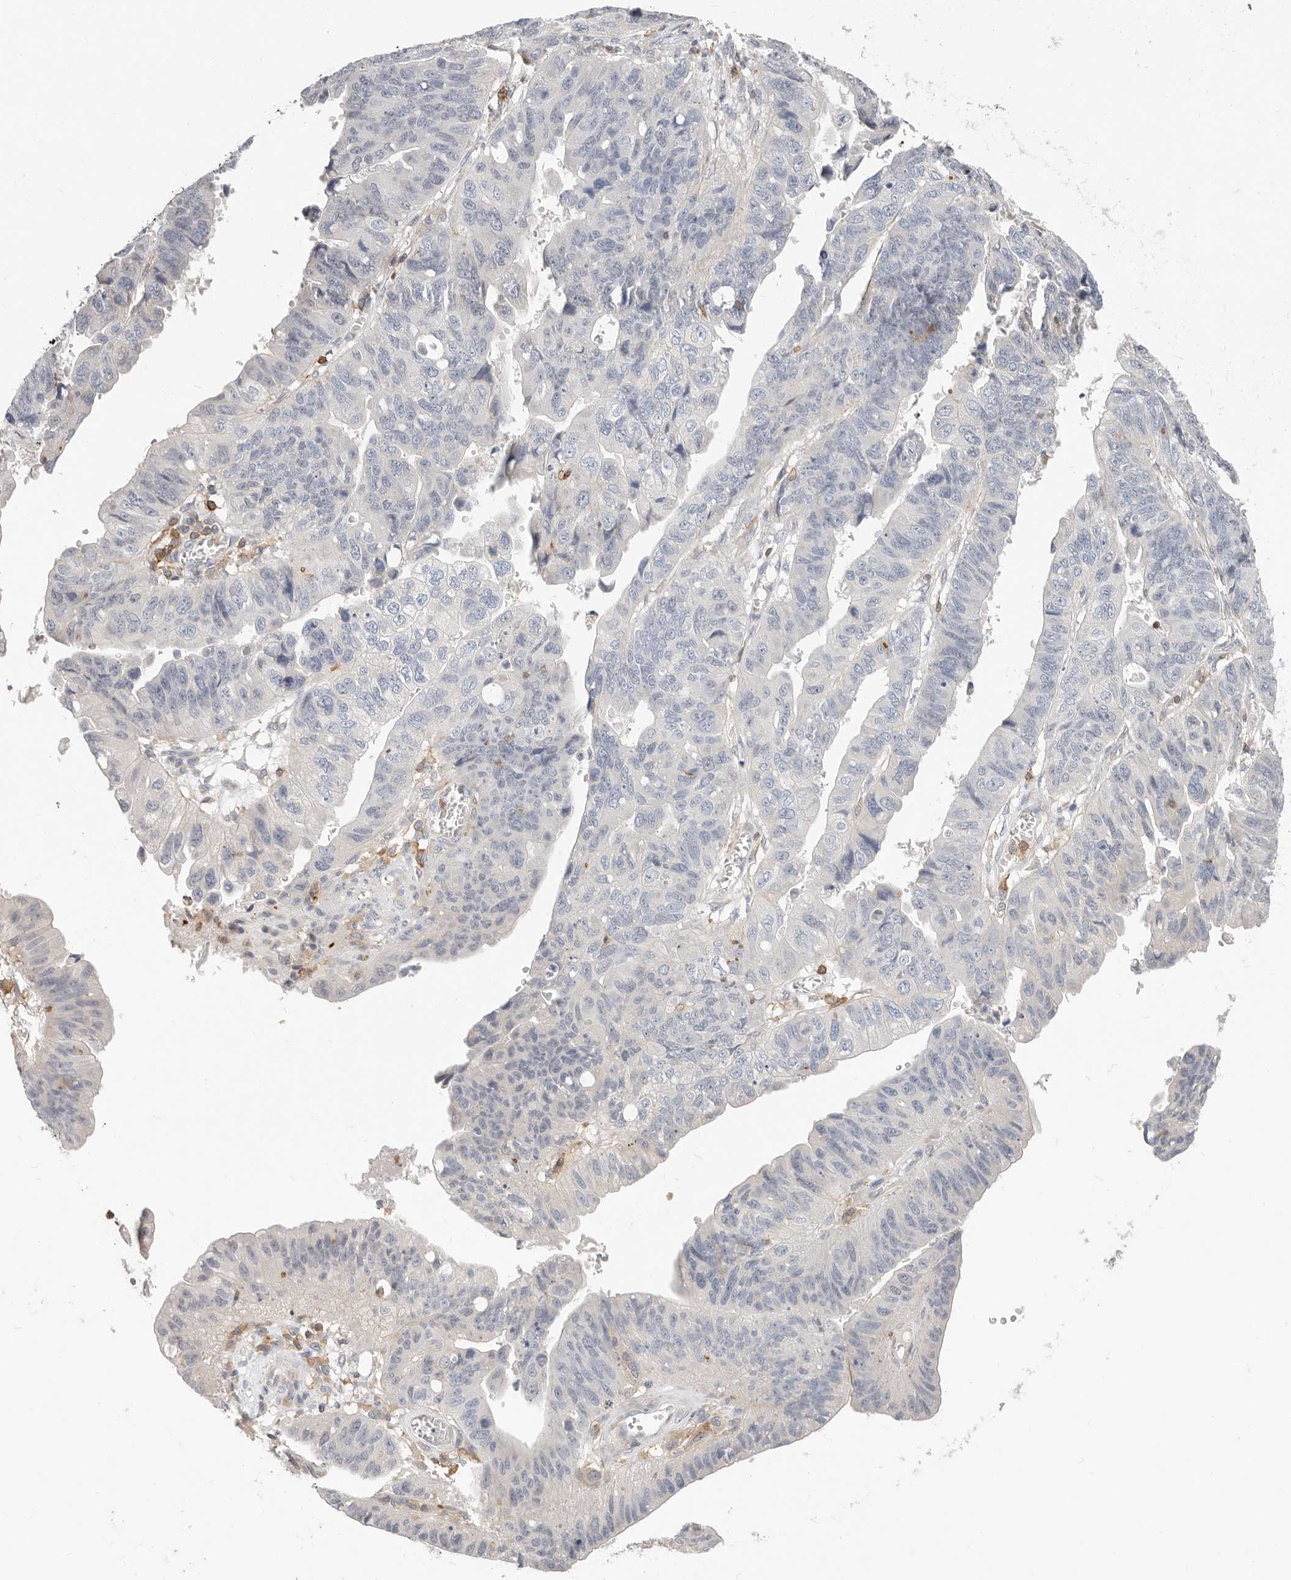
{"staining": {"intensity": "negative", "quantity": "none", "location": "none"}, "tissue": "stomach cancer", "cell_type": "Tumor cells", "image_type": "cancer", "snomed": [{"axis": "morphology", "description": "Adenocarcinoma, NOS"}, {"axis": "topography", "description": "Stomach"}], "caption": "A photomicrograph of human stomach cancer is negative for staining in tumor cells.", "gene": "TMEM63B", "patient": {"sex": "male", "age": 59}}